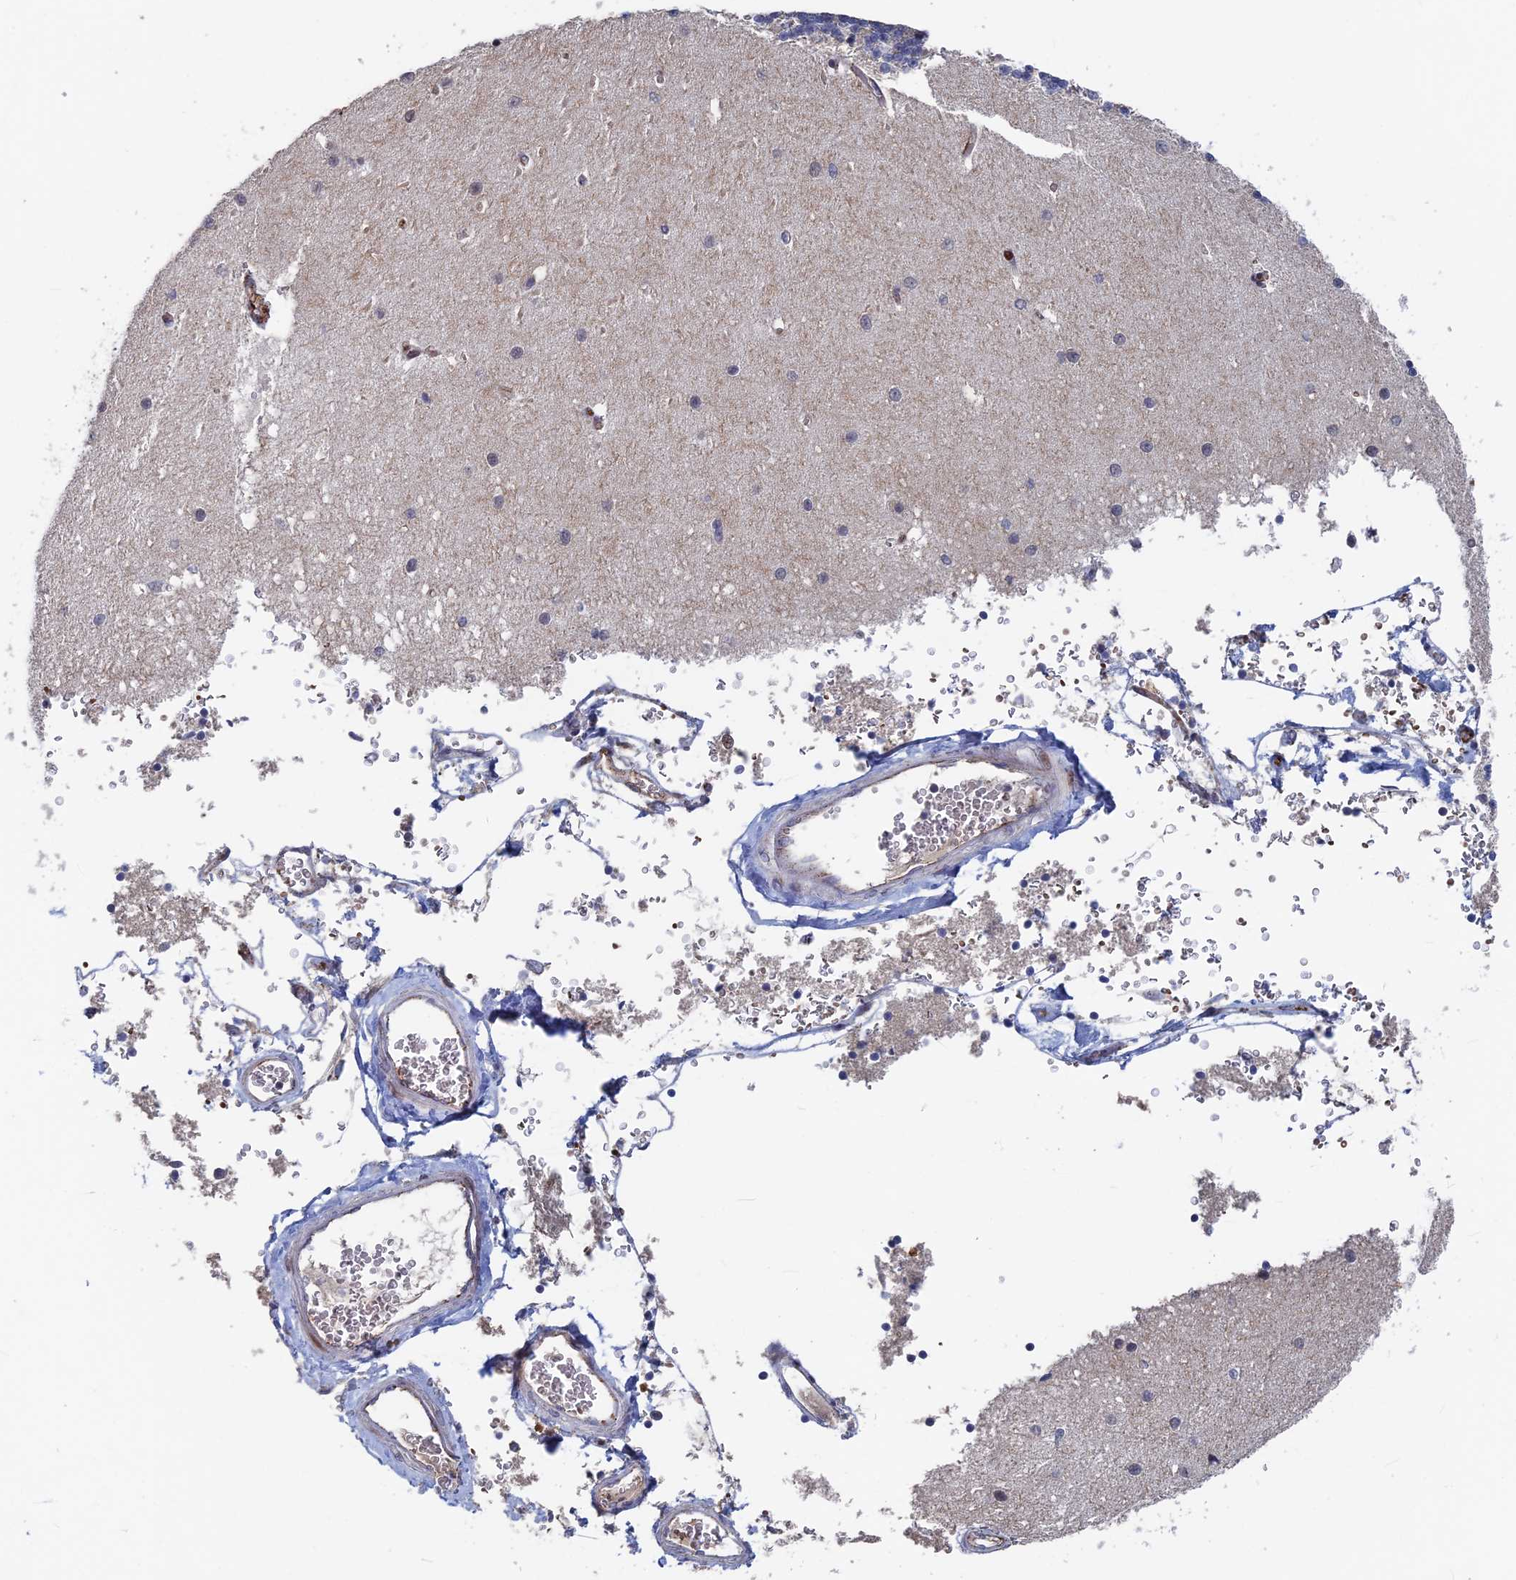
{"staining": {"intensity": "negative", "quantity": "none", "location": "none"}, "tissue": "cerebellum", "cell_type": "Cells in granular layer", "image_type": "normal", "snomed": [{"axis": "morphology", "description": "Normal tissue, NOS"}, {"axis": "topography", "description": "Cerebellum"}], "caption": "This photomicrograph is of normal cerebellum stained with immunohistochemistry (IHC) to label a protein in brown with the nuclei are counter-stained blue. There is no positivity in cells in granular layer.", "gene": "SH3D21", "patient": {"sex": "male", "age": 37}}